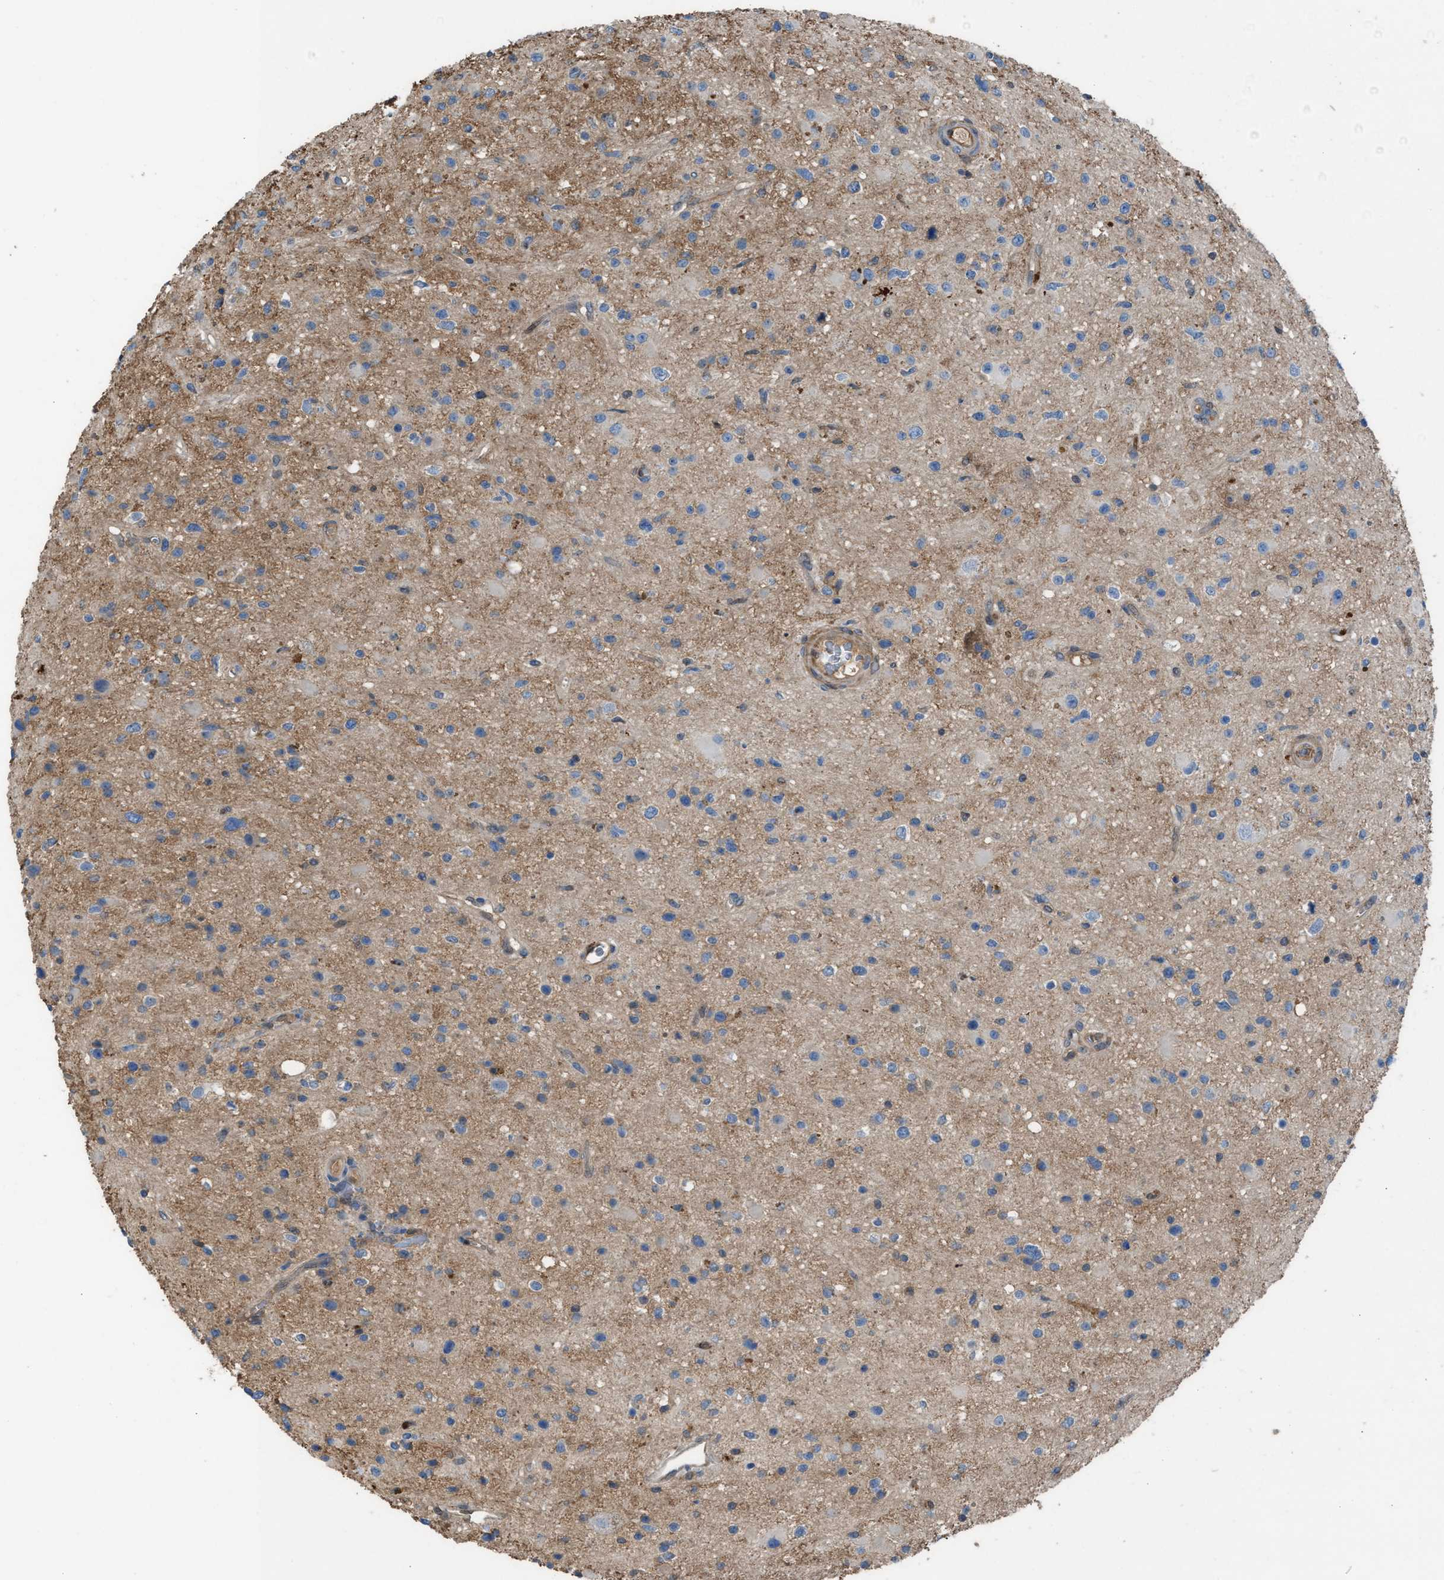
{"staining": {"intensity": "weak", "quantity": ">75%", "location": "cytoplasmic/membranous"}, "tissue": "glioma", "cell_type": "Tumor cells", "image_type": "cancer", "snomed": [{"axis": "morphology", "description": "Glioma, malignant, High grade"}, {"axis": "topography", "description": "Brain"}], "caption": "This histopathology image exhibits immunohistochemistry staining of high-grade glioma (malignant), with low weak cytoplasmic/membranous positivity in about >75% of tumor cells.", "gene": "TPK1", "patient": {"sex": "male", "age": 33}}